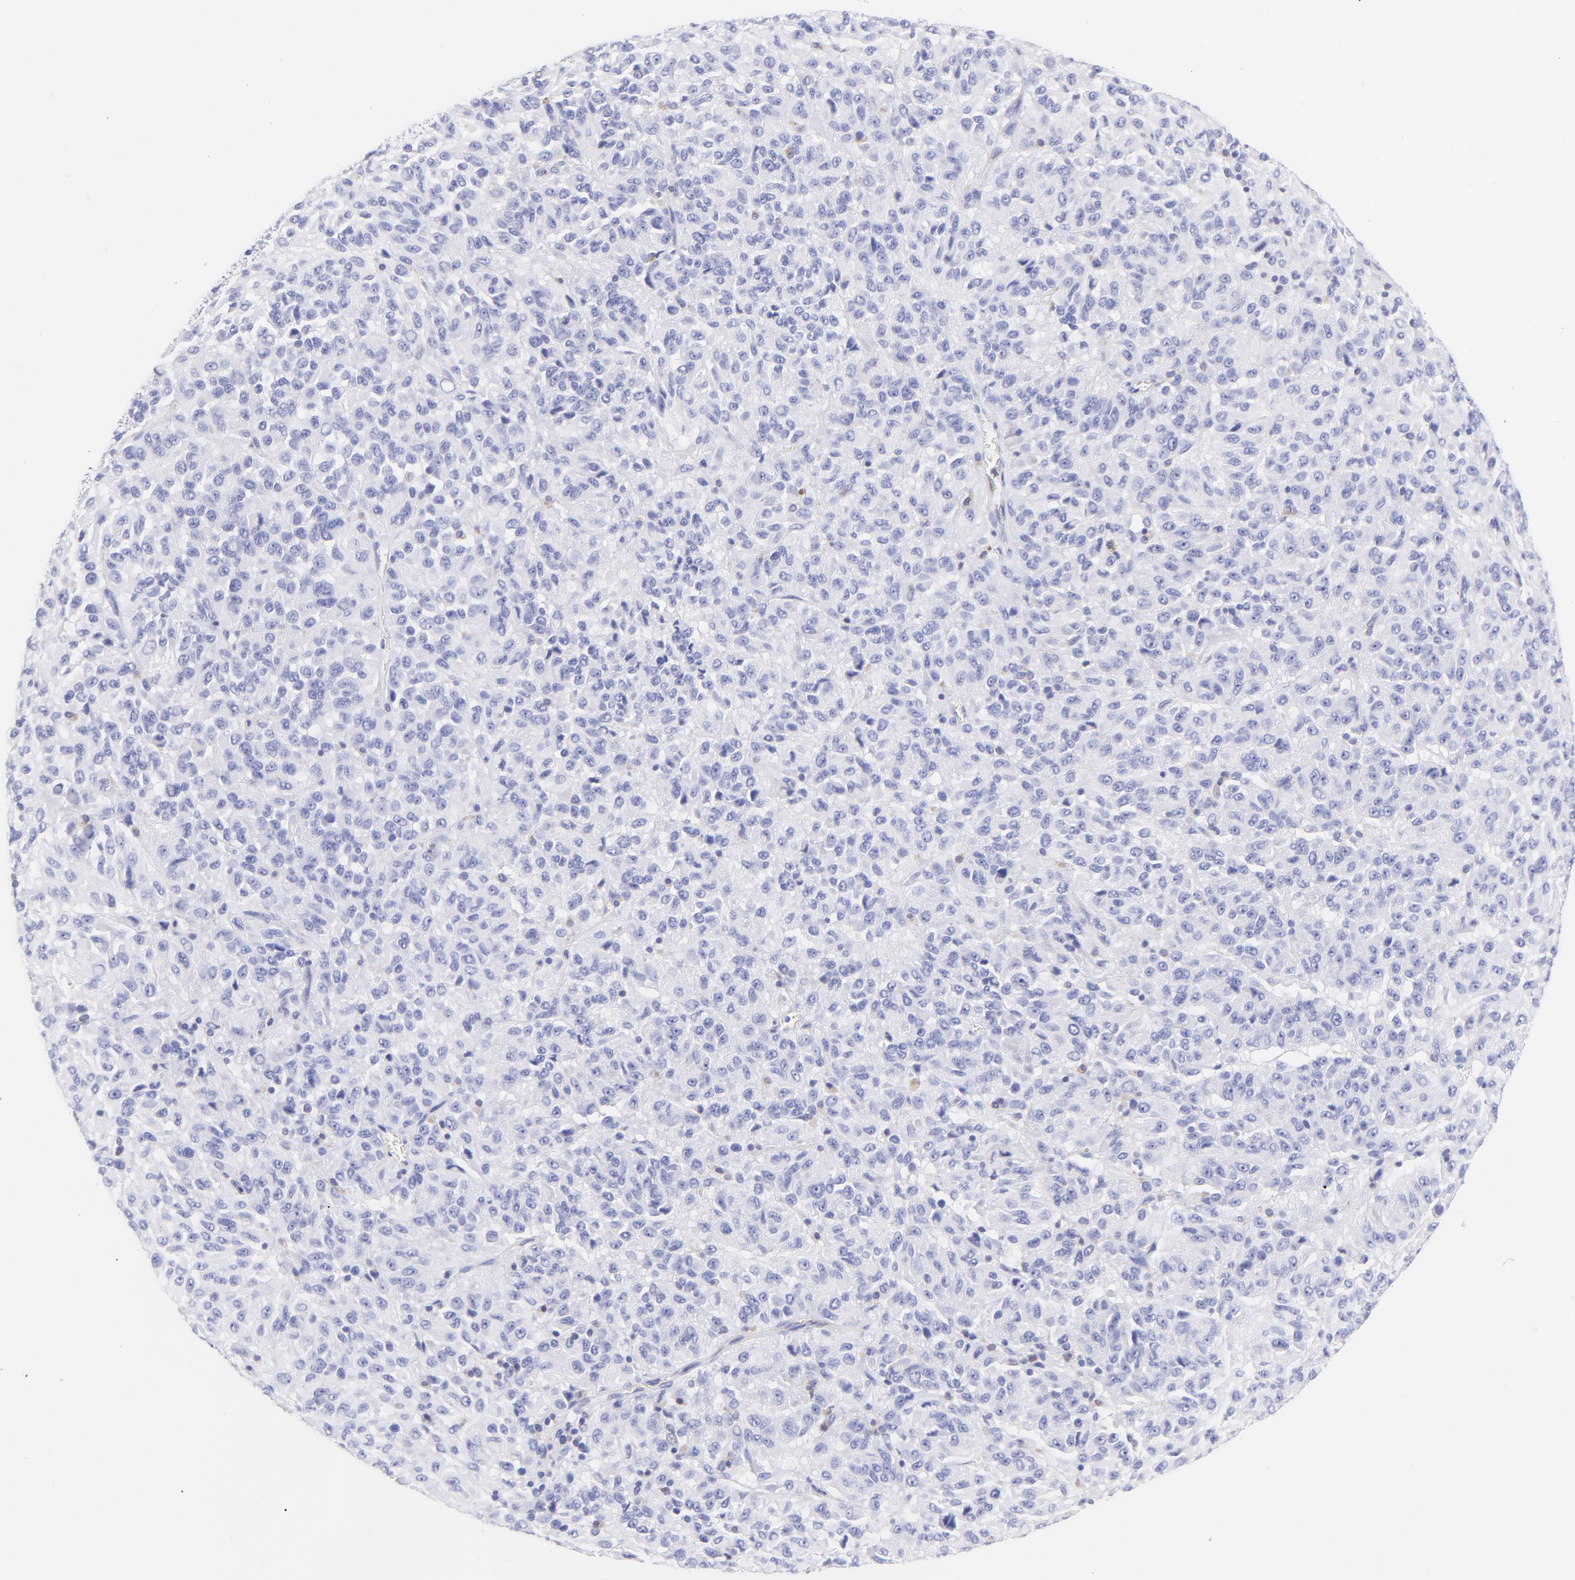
{"staining": {"intensity": "negative", "quantity": "none", "location": "none"}, "tissue": "melanoma", "cell_type": "Tumor cells", "image_type": "cancer", "snomed": [{"axis": "morphology", "description": "Malignant melanoma, Metastatic site"}, {"axis": "topography", "description": "Lung"}], "caption": "IHC of human malignant melanoma (metastatic site) reveals no staining in tumor cells. The staining is performed using DAB brown chromogen with nuclei counter-stained in using hematoxylin.", "gene": "IRAG2", "patient": {"sex": "male", "age": 64}}